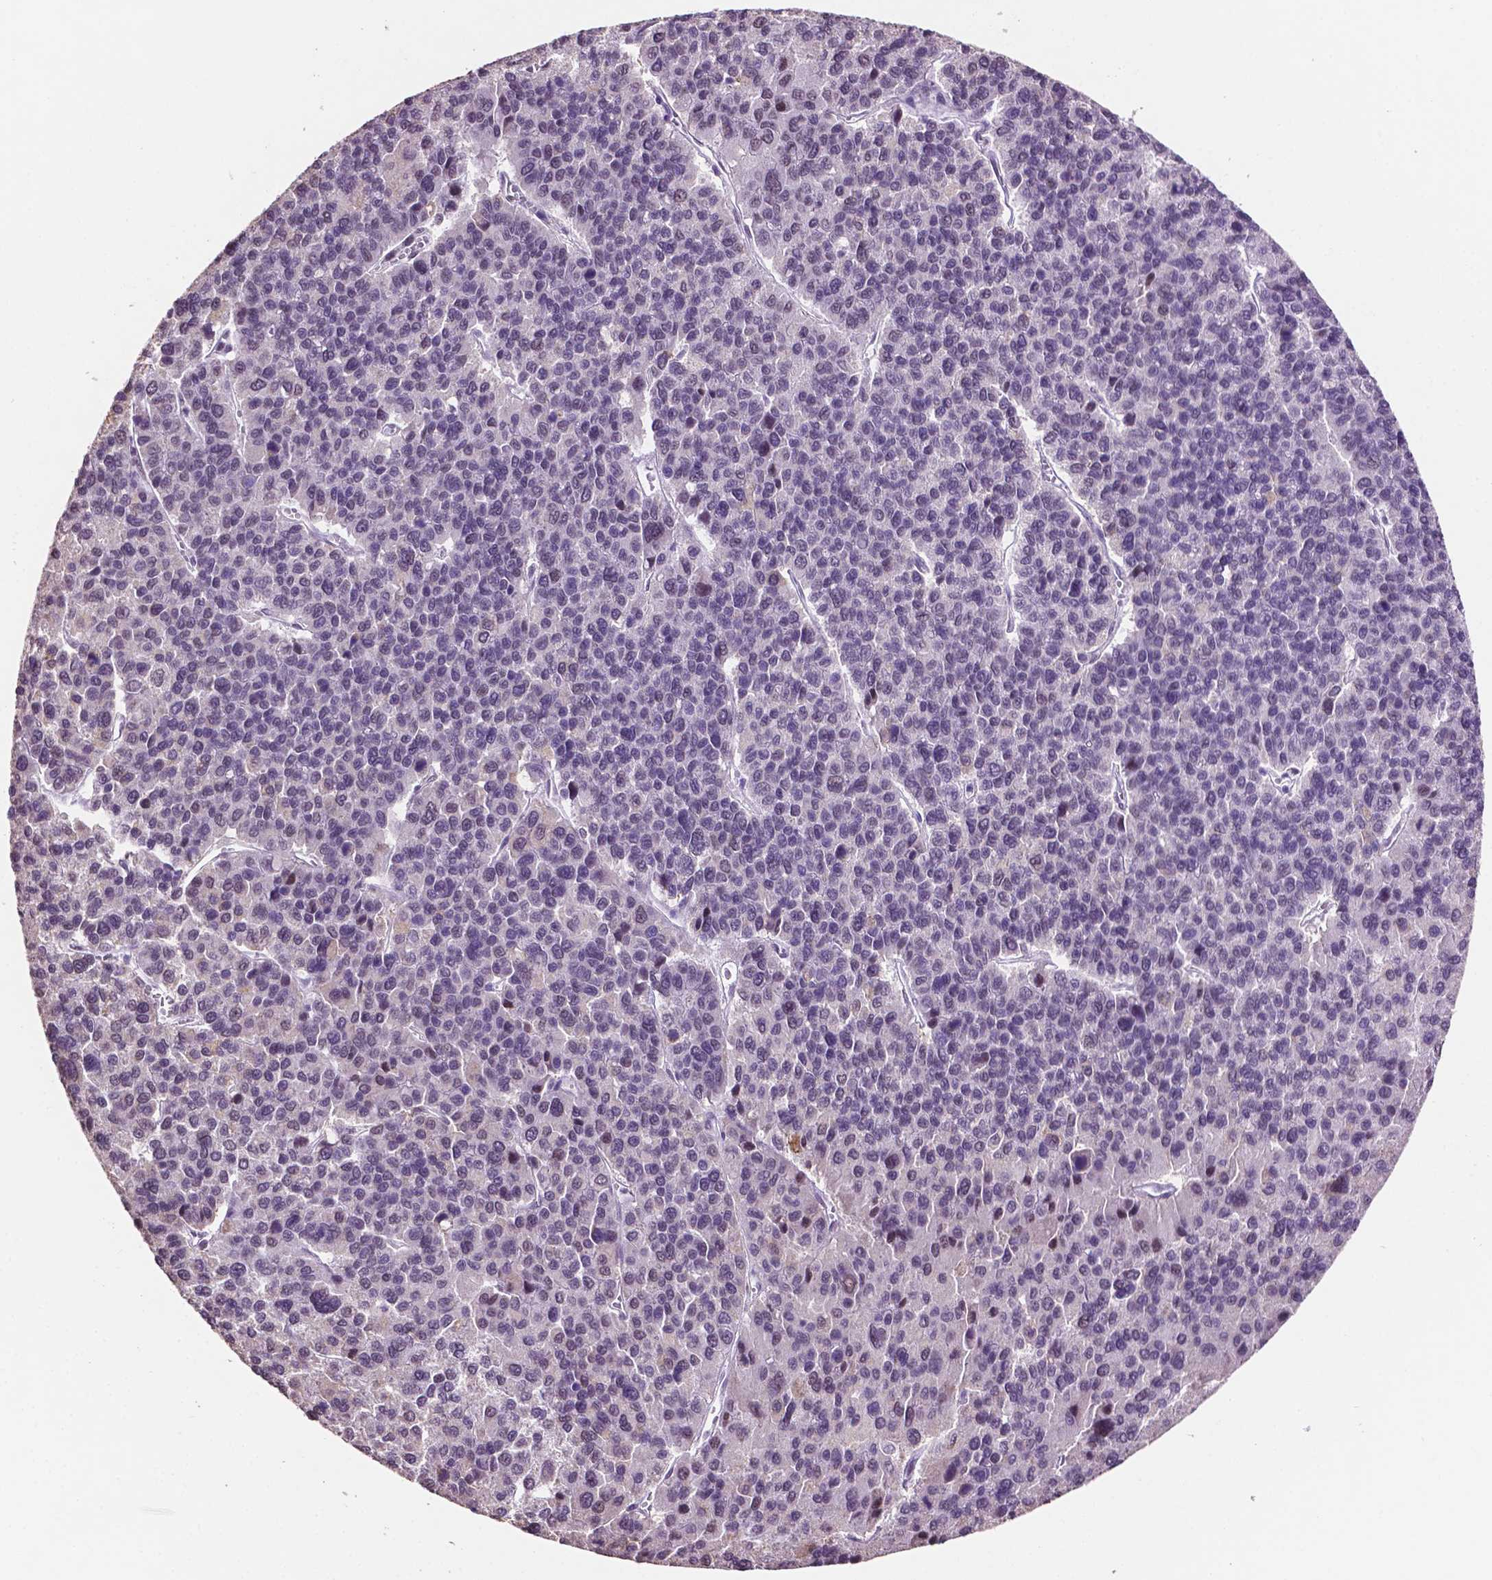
{"staining": {"intensity": "weak", "quantity": "25%-75%", "location": "nuclear"}, "tissue": "liver cancer", "cell_type": "Tumor cells", "image_type": "cancer", "snomed": [{"axis": "morphology", "description": "Carcinoma, Hepatocellular, NOS"}, {"axis": "topography", "description": "Liver"}], "caption": "Brown immunohistochemical staining in hepatocellular carcinoma (liver) exhibits weak nuclear positivity in about 25%-75% of tumor cells. (Brightfield microscopy of DAB IHC at high magnification).", "gene": "PTPN6", "patient": {"sex": "female", "age": 41}}